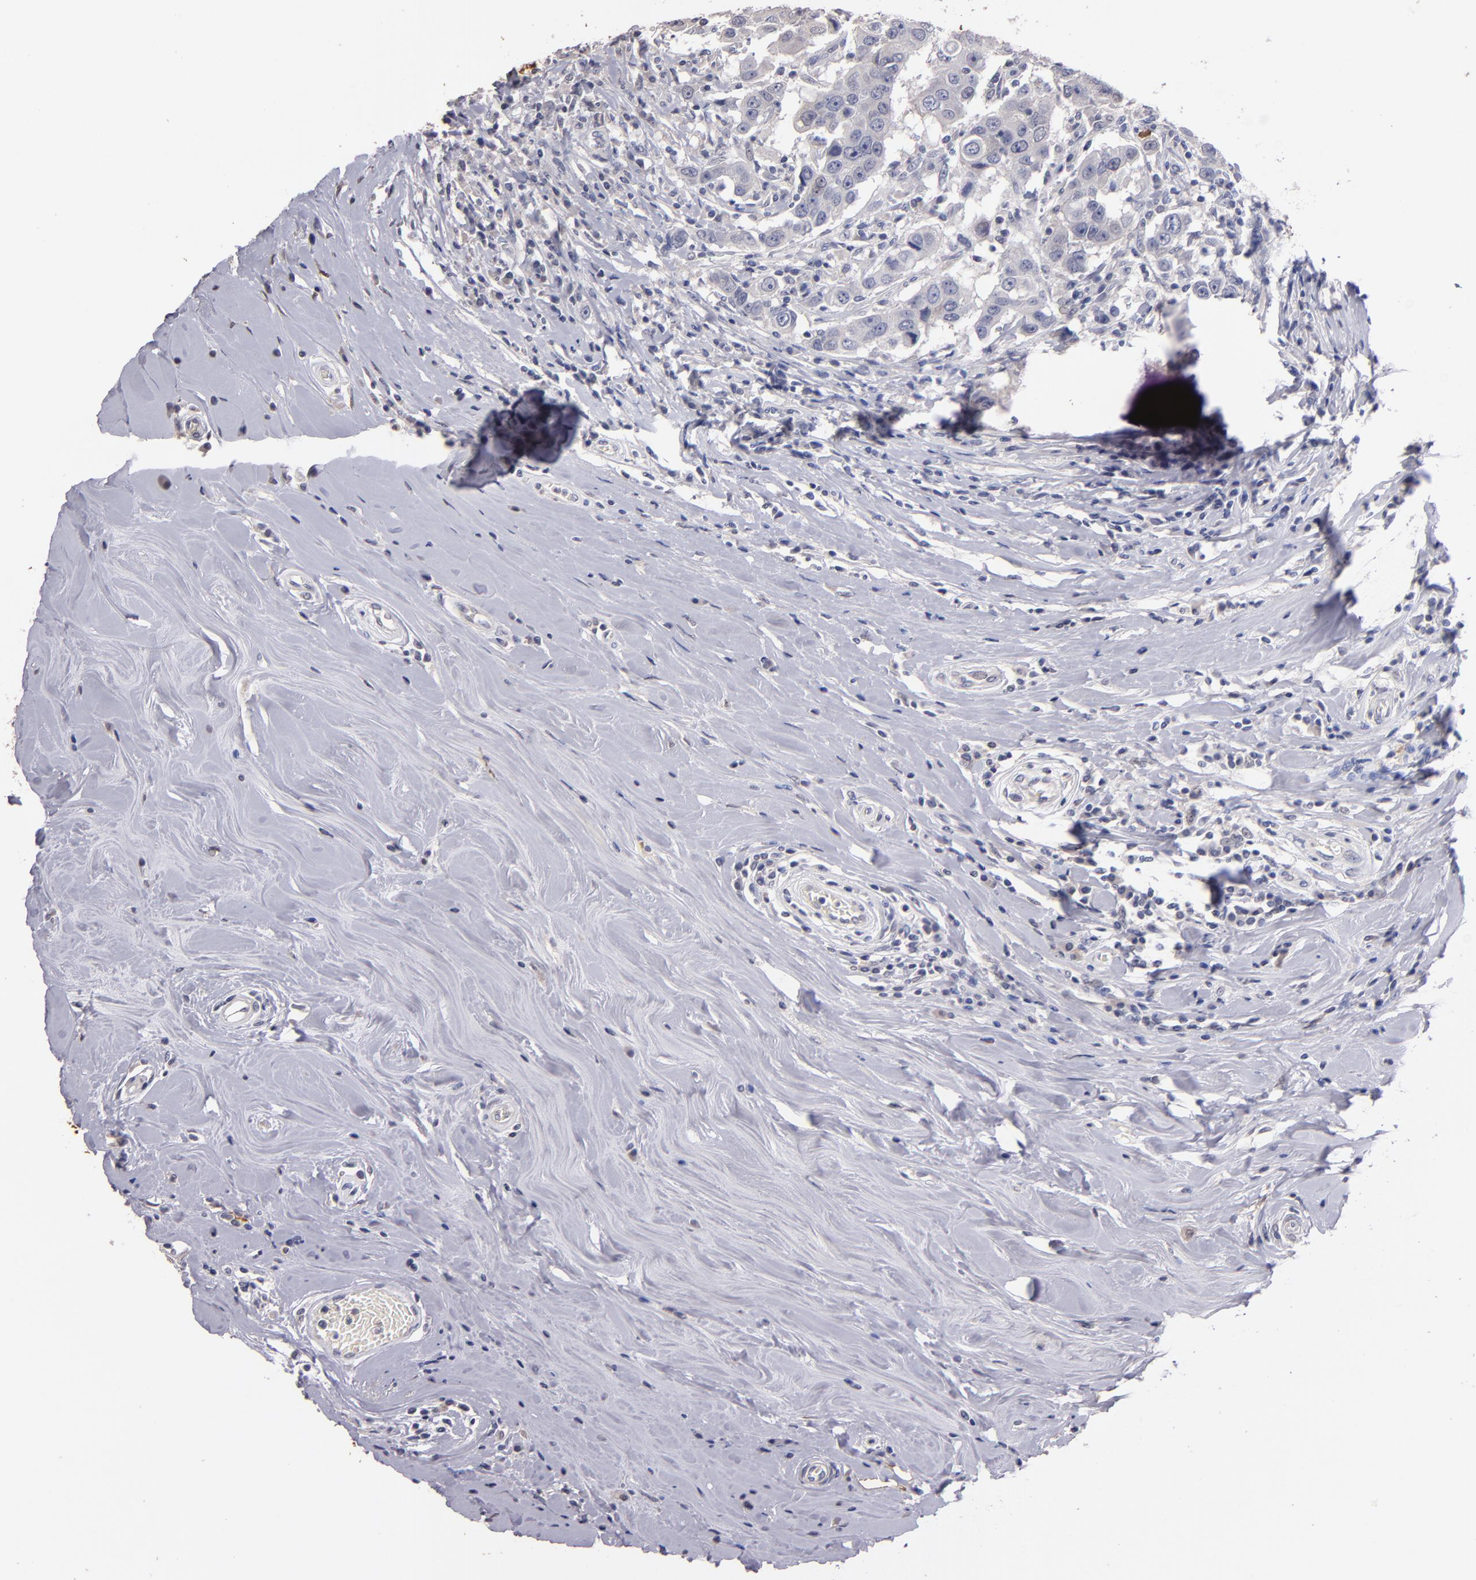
{"staining": {"intensity": "moderate", "quantity": "<25%", "location": "cytoplasmic/membranous,nuclear"}, "tissue": "breast cancer", "cell_type": "Tumor cells", "image_type": "cancer", "snomed": [{"axis": "morphology", "description": "Duct carcinoma"}, {"axis": "topography", "description": "Breast"}], "caption": "Moderate cytoplasmic/membranous and nuclear positivity is present in approximately <25% of tumor cells in infiltrating ductal carcinoma (breast). The protein is shown in brown color, while the nuclei are stained blue.", "gene": "S100A1", "patient": {"sex": "female", "age": 27}}